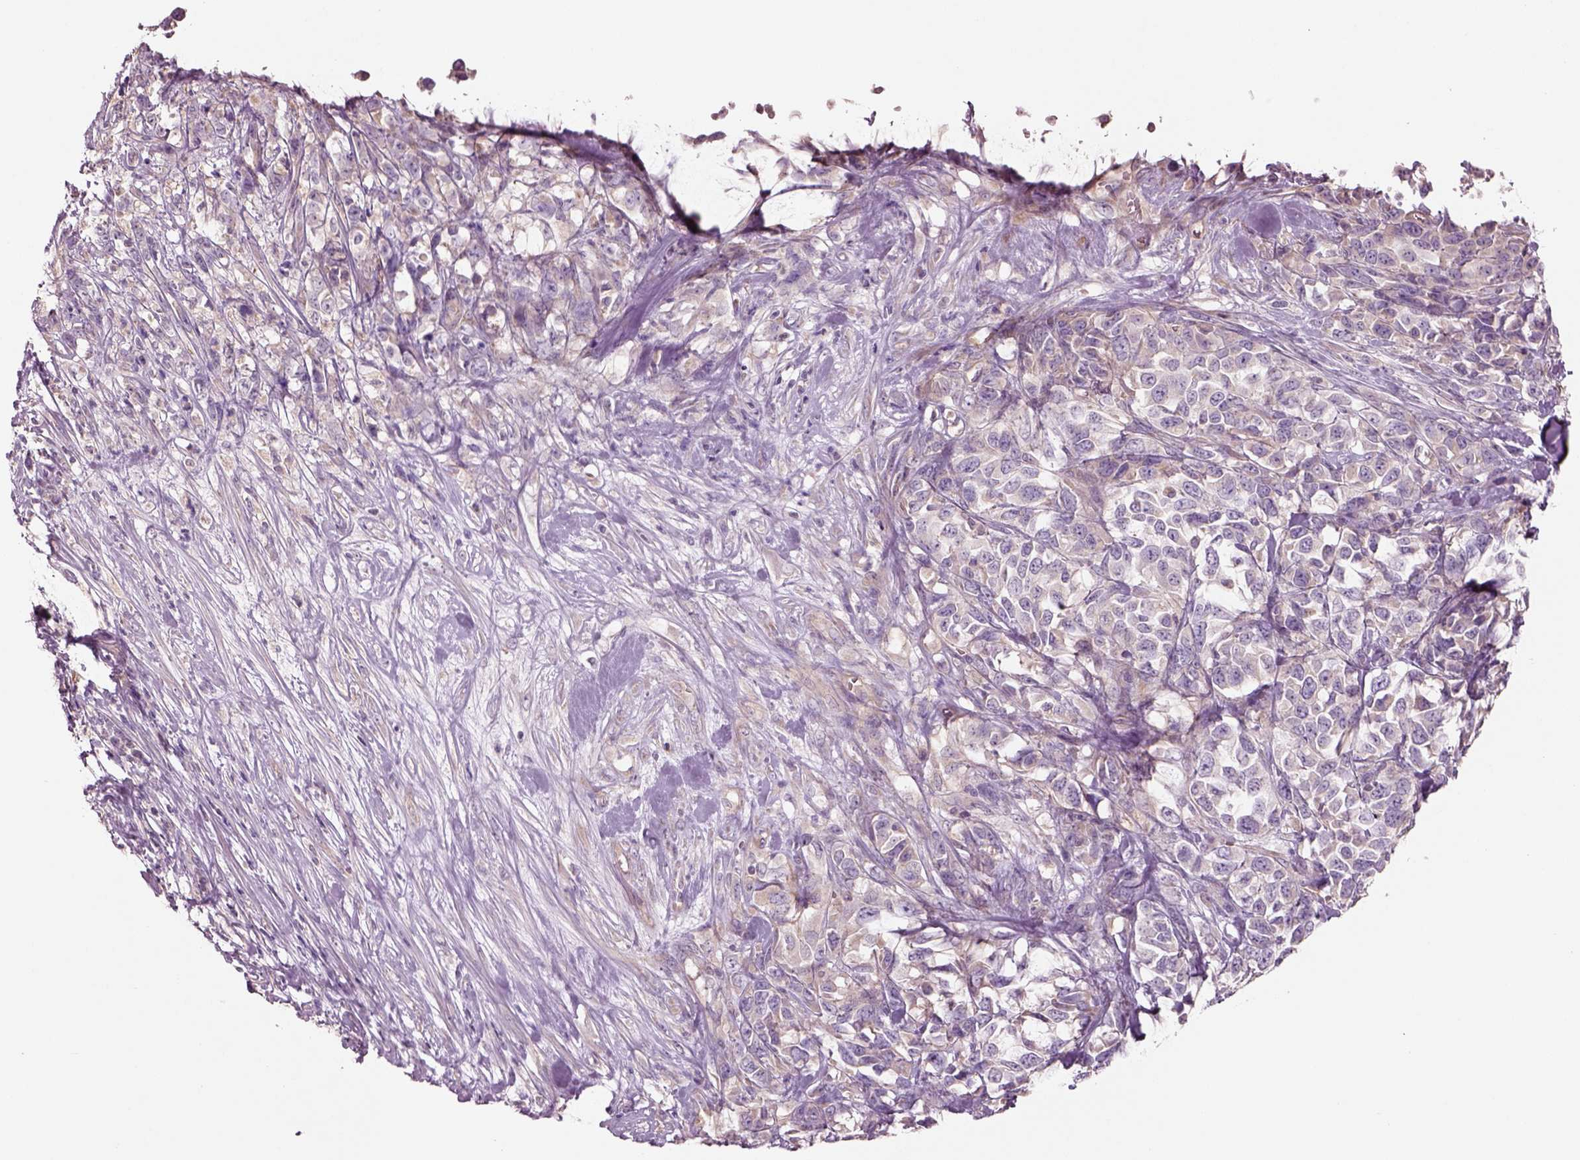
{"staining": {"intensity": "negative", "quantity": "none", "location": "none"}, "tissue": "melanoma", "cell_type": "Tumor cells", "image_type": "cancer", "snomed": [{"axis": "morphology", "description": "Malignant melanoma, Metastatic site"}, {"axis": "topography", "description": "Skin"}], "caption": "There is no significant expression in tumor cells of melanoma.", "gene": "DUOXA2", "patient": {"sex": "male", "age": 84}}